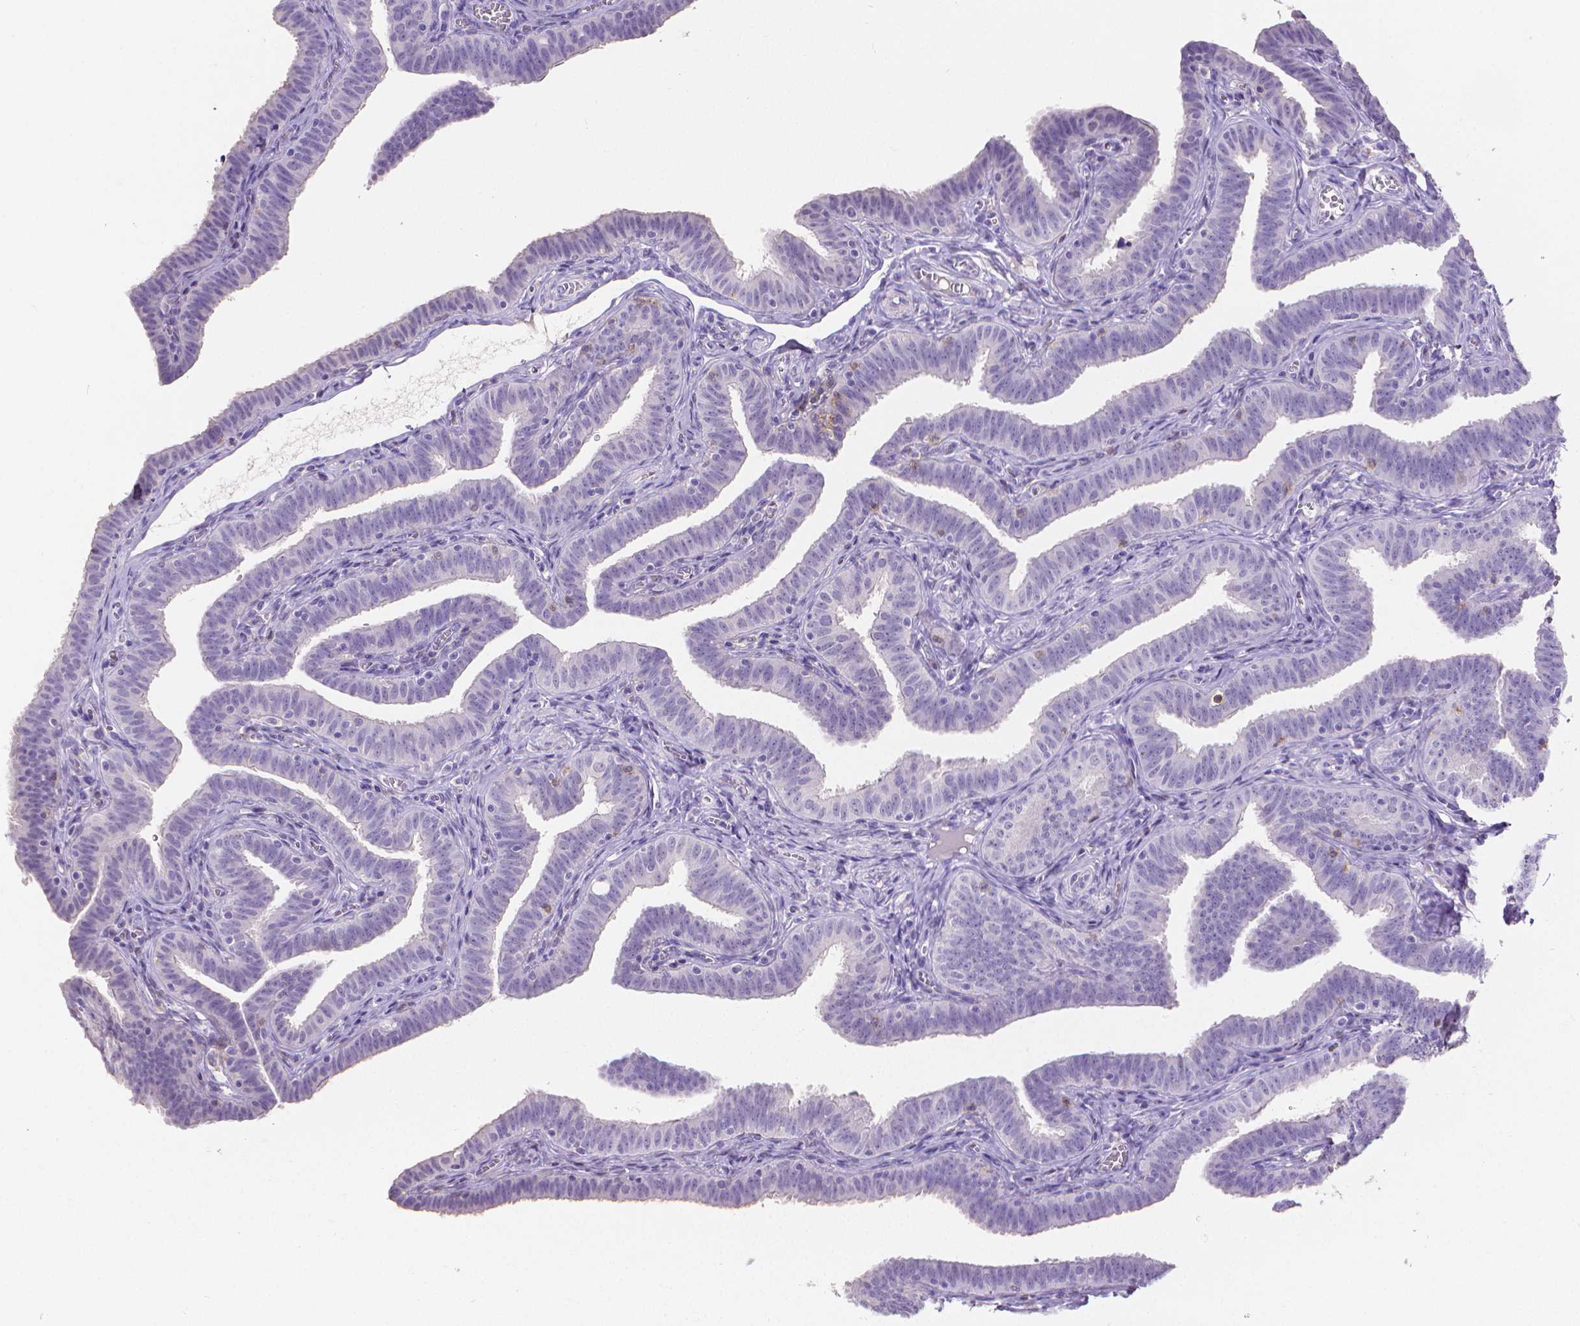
{"staining": {"intensity": "negative", "quantity": "none", "location": "none"}, "tissue": "fallopian tube", "cell_type": "Glandular cells", "image_type": "normal", "snomed": [{"axis": "morphology", "description": "Normal tissue, NOS"}, {"axis": "topography", "description": "Fallopian tube"}], "caption": "This is a micrograph of IHC staining of unremarkable fallopian tube, which shows no positivity in glandular cells. (IHC, brightfield microscopy, high magnification).", "gene": "CD4", "patient": {"sex": "female", "age": 25}}